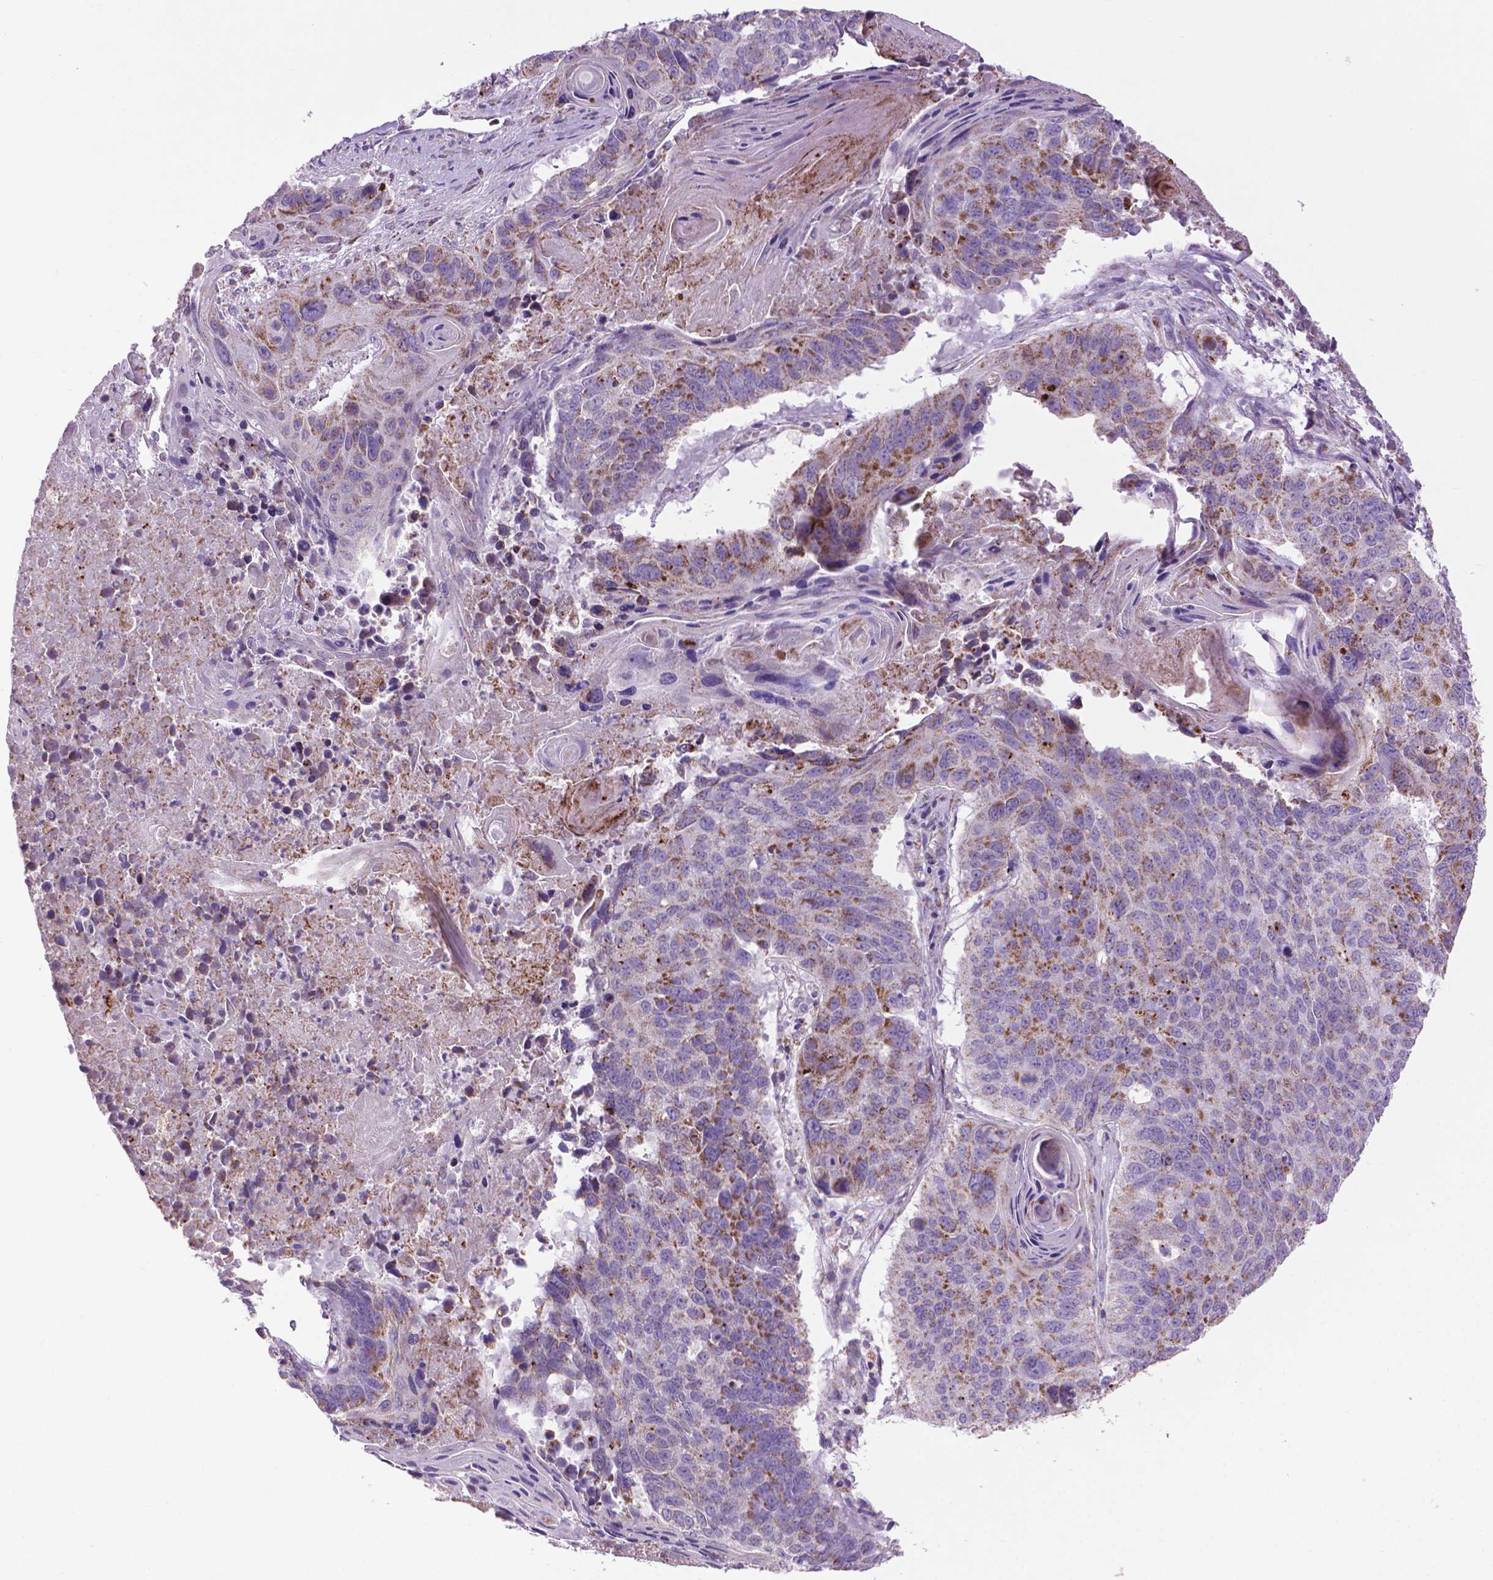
{"staining": {"intensity": "moderate", "quantity": "<25%", "location": "cytoplasmic/membranous"}, "tissue": "lung cancer", "cell_type": "Tumor cells", "image_type": "cancer", "snomed": [{"axis": "morphology", "description": "Squamous cell carcinoma, NOS"}, {"axis": "topography", "description": "Lung"}], "caption": "Lung cancer (squamous cell carcinoma) stained with DAB (3,3'-diaminobenzidine) immunohistochemistry (IHC) displays low levels of moderate cytoplasmic/membranous positivity in approximately <25% of tumor cells. (brown staining indicates protein expression, while blue staining denotes nuclei).", "gene": "VDAC1", "patient": {"sex": "male", "age": 73}}